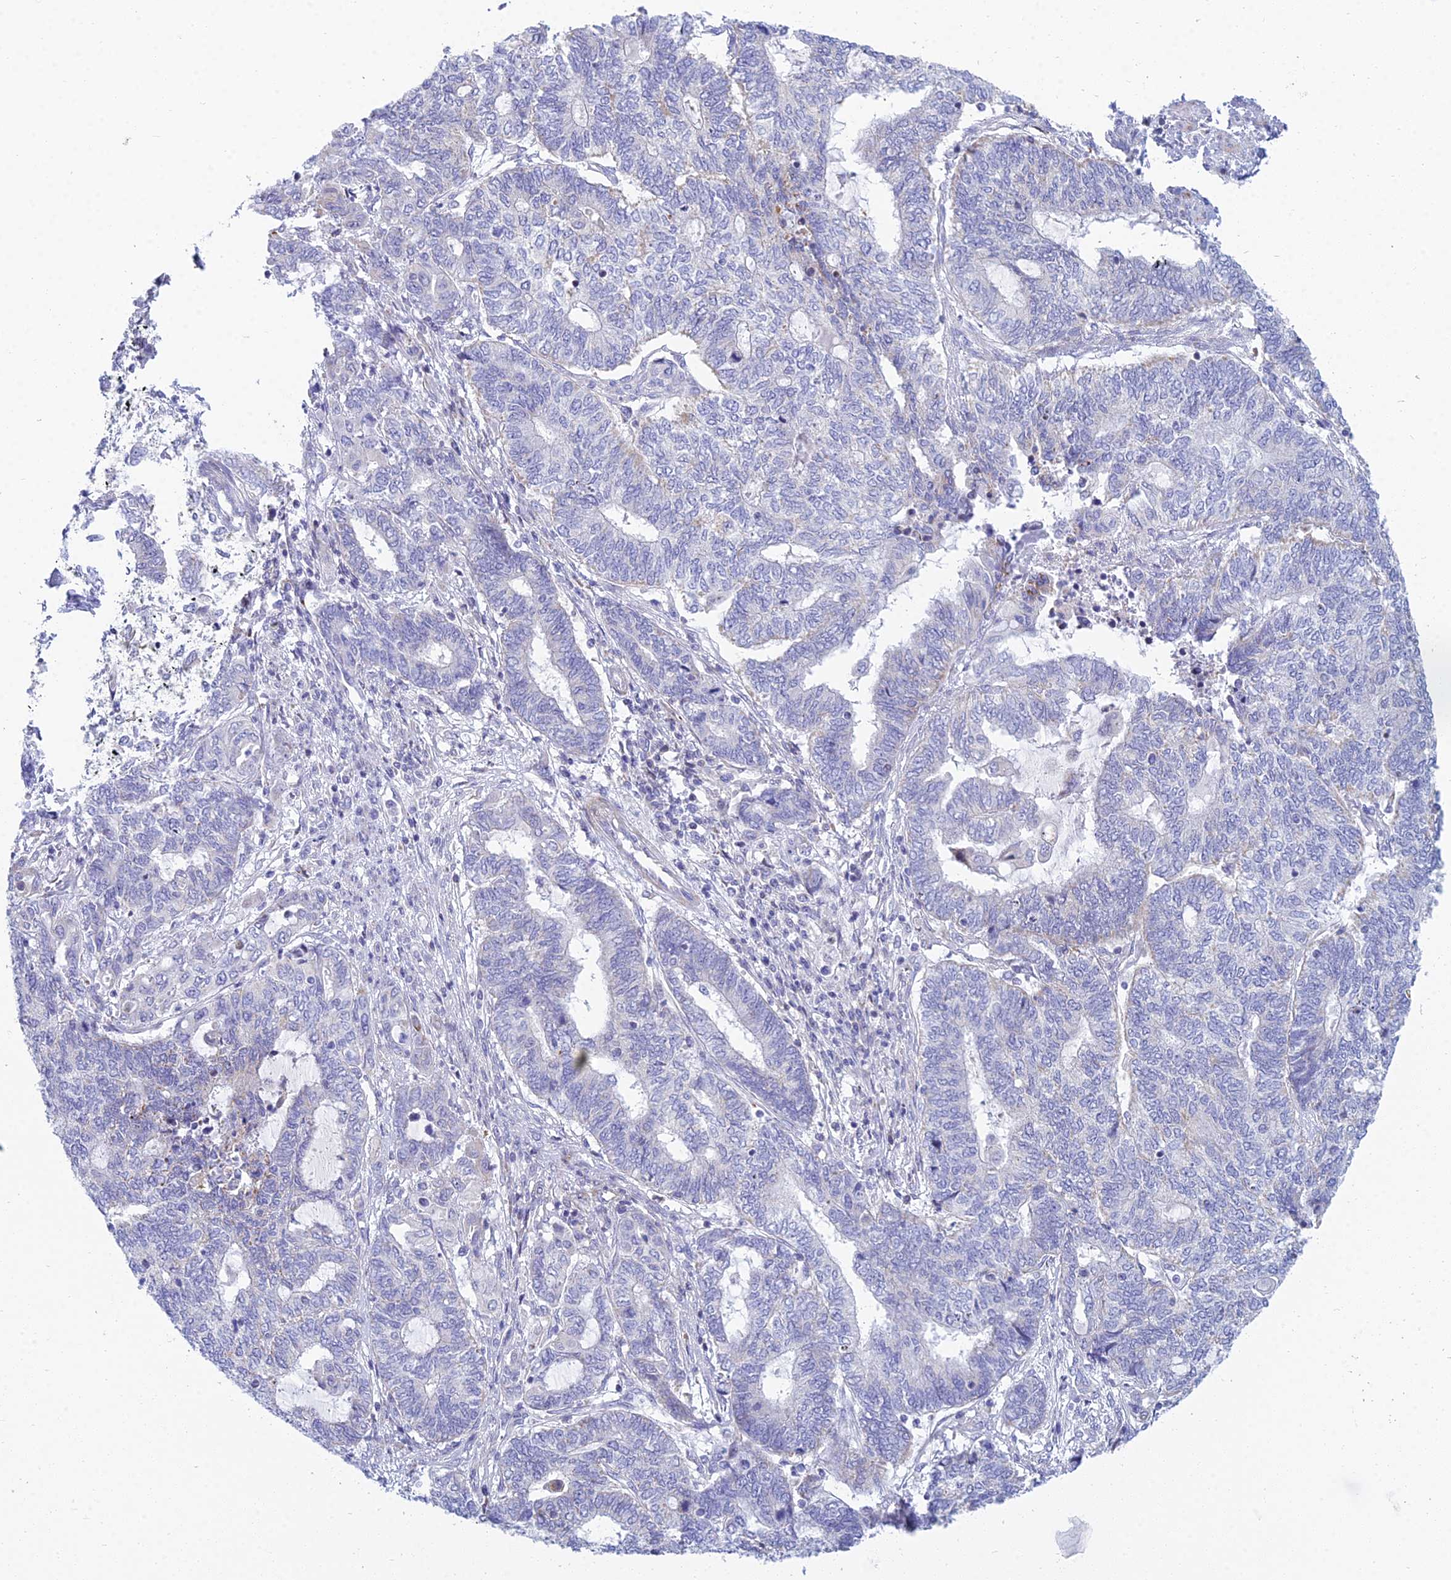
{"staining": {"intensity": "negative", "quantity": "none", "location": "none"}, "tissue": "endometrial cancer", "cell_type": "Tumor cells", "image_type": "cancer", "snomed": [{"axis": "morphology", "description": "Adenocarcinoma, NOS"}, {"axis": "topography", "description": "Uterus"}, {"axis": "topography", "description": "Endometrium"}], "caption": "IHC of human endometrial cancer displays no staining in tumor cells.", "gene": "PRR13", "patient": {"sex": "female", "age": 70}}